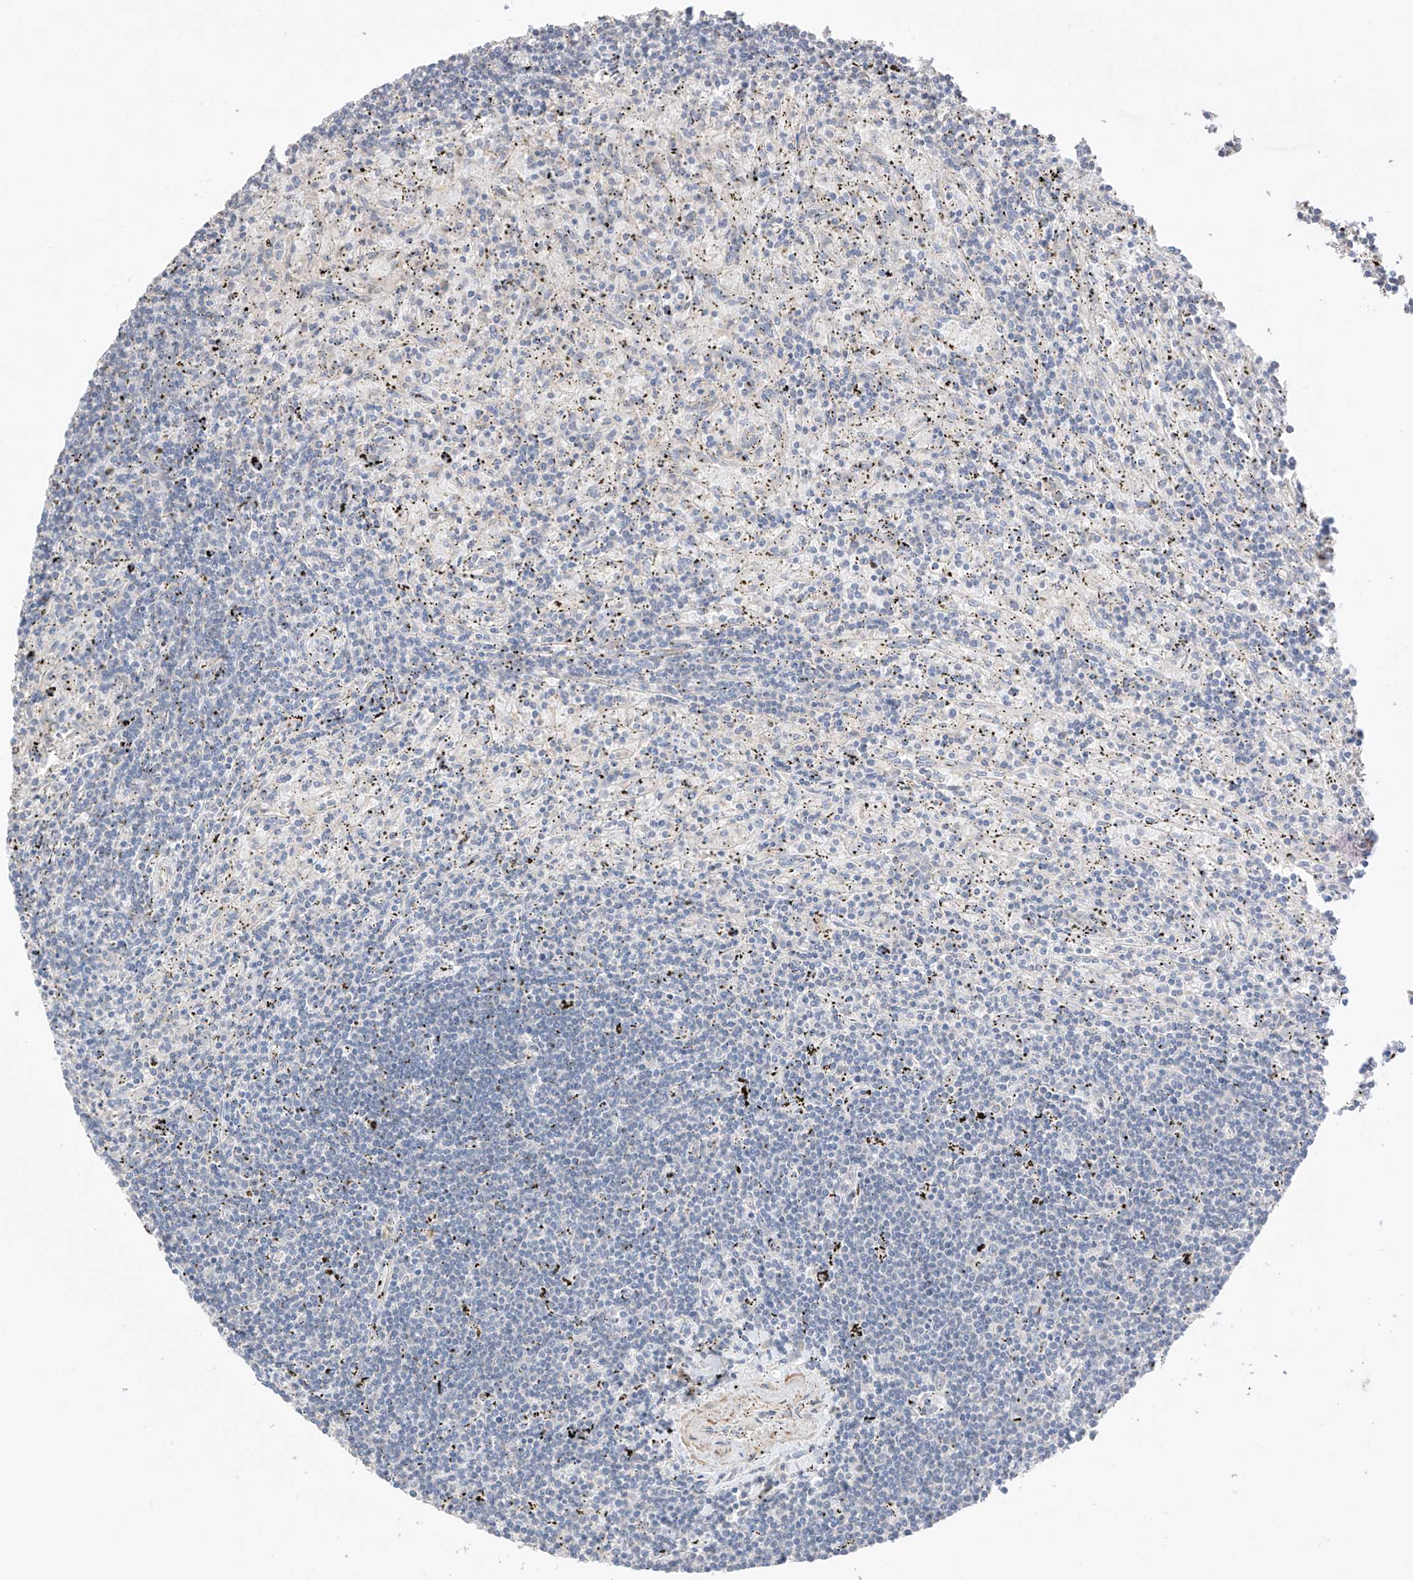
{"staining": {"intensity": "negative", "quantity": "none", "location": "none"}, "tissue": "lymphoma", "cell_type": "Tumor cells", "image_type": "cancer", "snomed": [{"axis": "morphology", "description": "Malignant lymphoma, non-Hodgkin's type, Low grade"}, {"axis": "topography", "description": "Spleen"}], "caption": "This is an IHC histopathology image of human lymphoma. There is no expression in tumor cells.", "gene": "LATS1", "patient": {"sex": "male", "age": 76}}